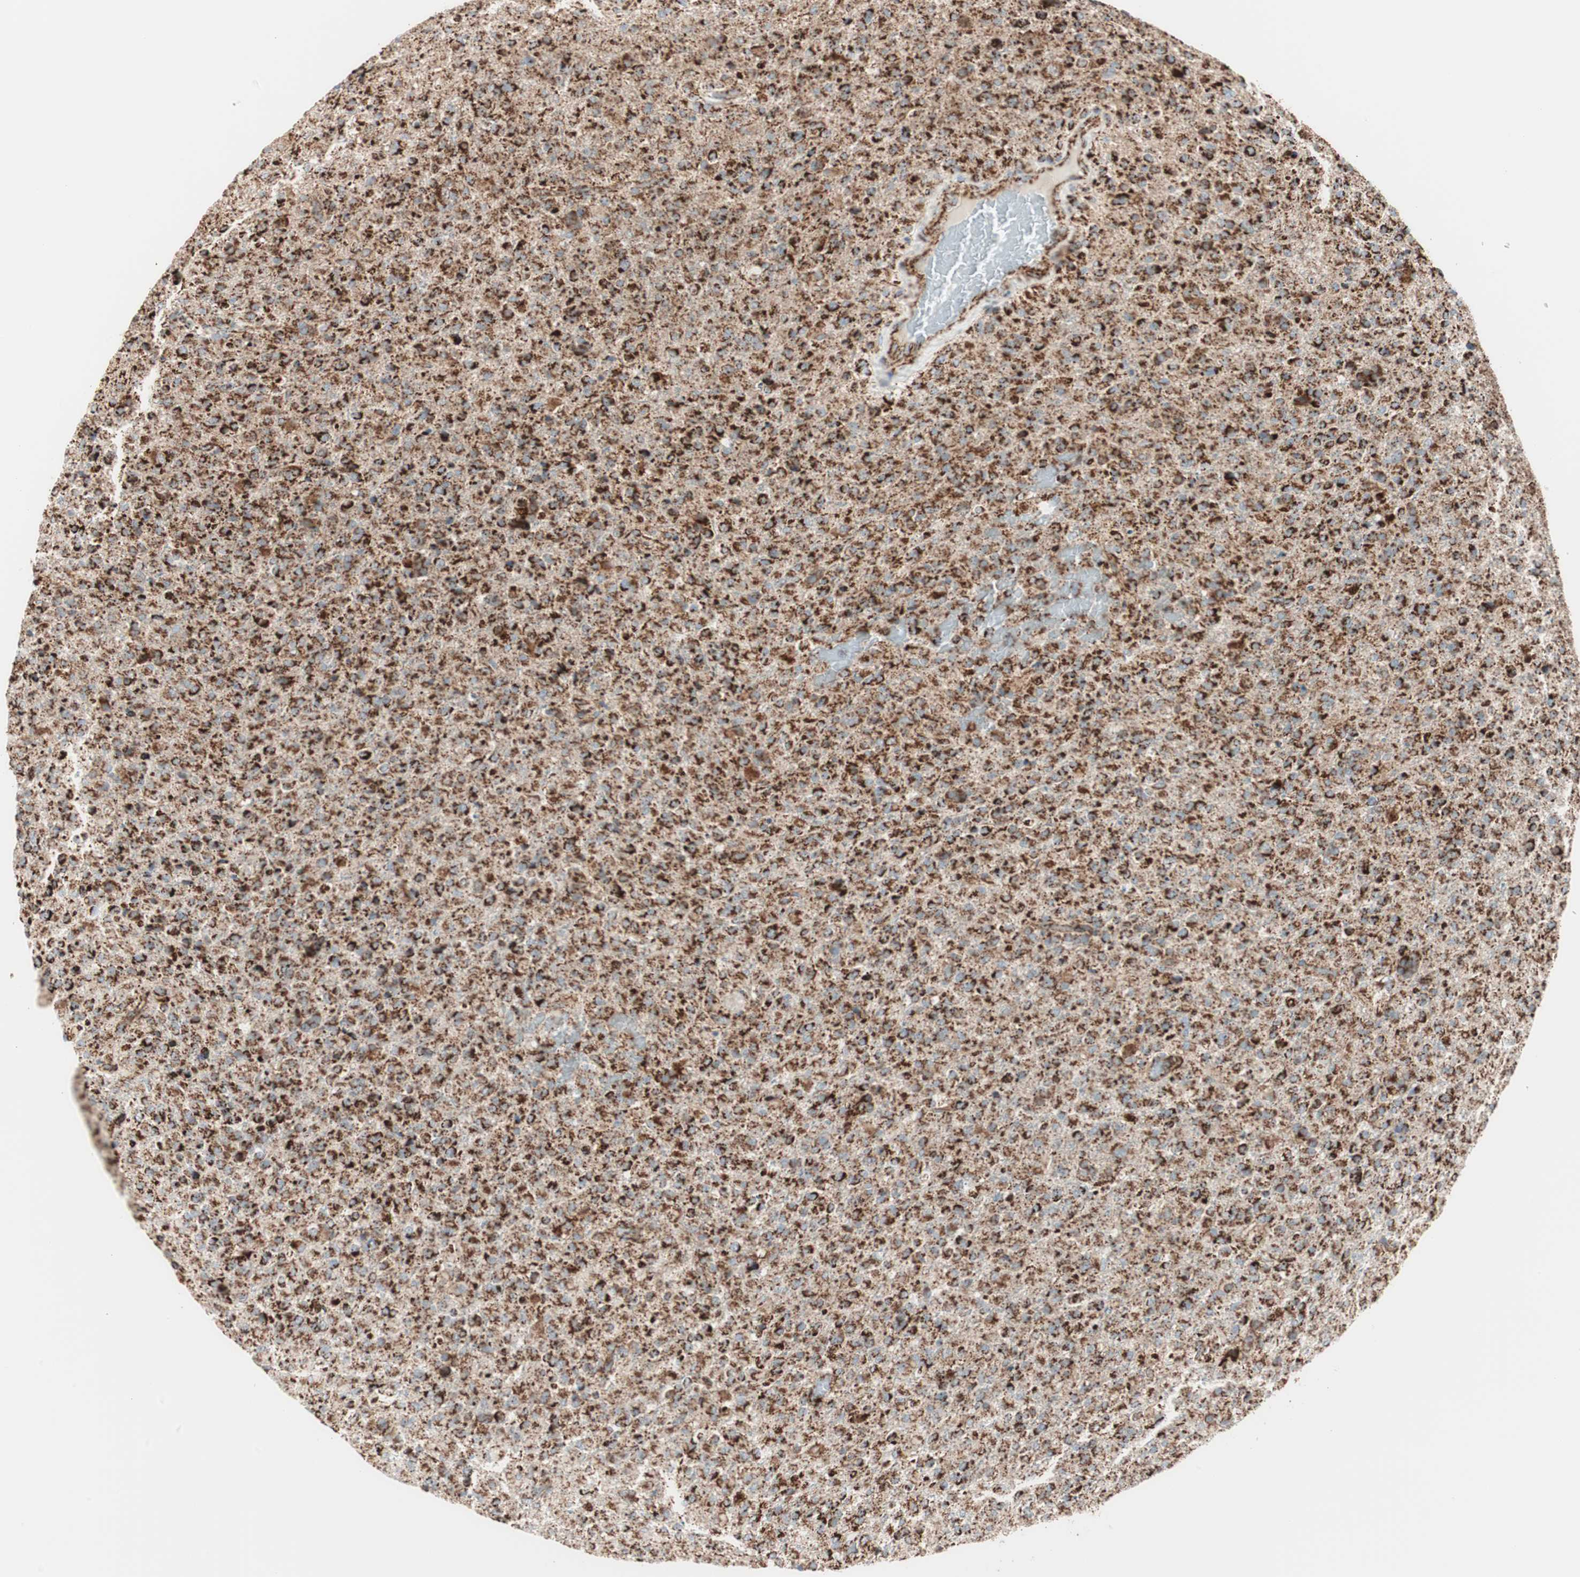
{"staining": {"intensity": "strong", "quantity": ">75%", "location": "cytoplasmic/membranous"}, "tissue": "glioma", "cell_type": "Tumor cells", "image_type": "cancer", "snomed": [{"axis": "morphology", "description": "Glioma, malignant, High grade"}, {"axis": "topography", "description": "Brain"}], "caption": "Immunohistochemistry (IHC) of human glioma demonstrates high levels of strong cytoplasmic/membranous staining in approximately >75% of tumor cells.", "gene": "TOMM20", "patient": {"sex": "male", "age": 71}}